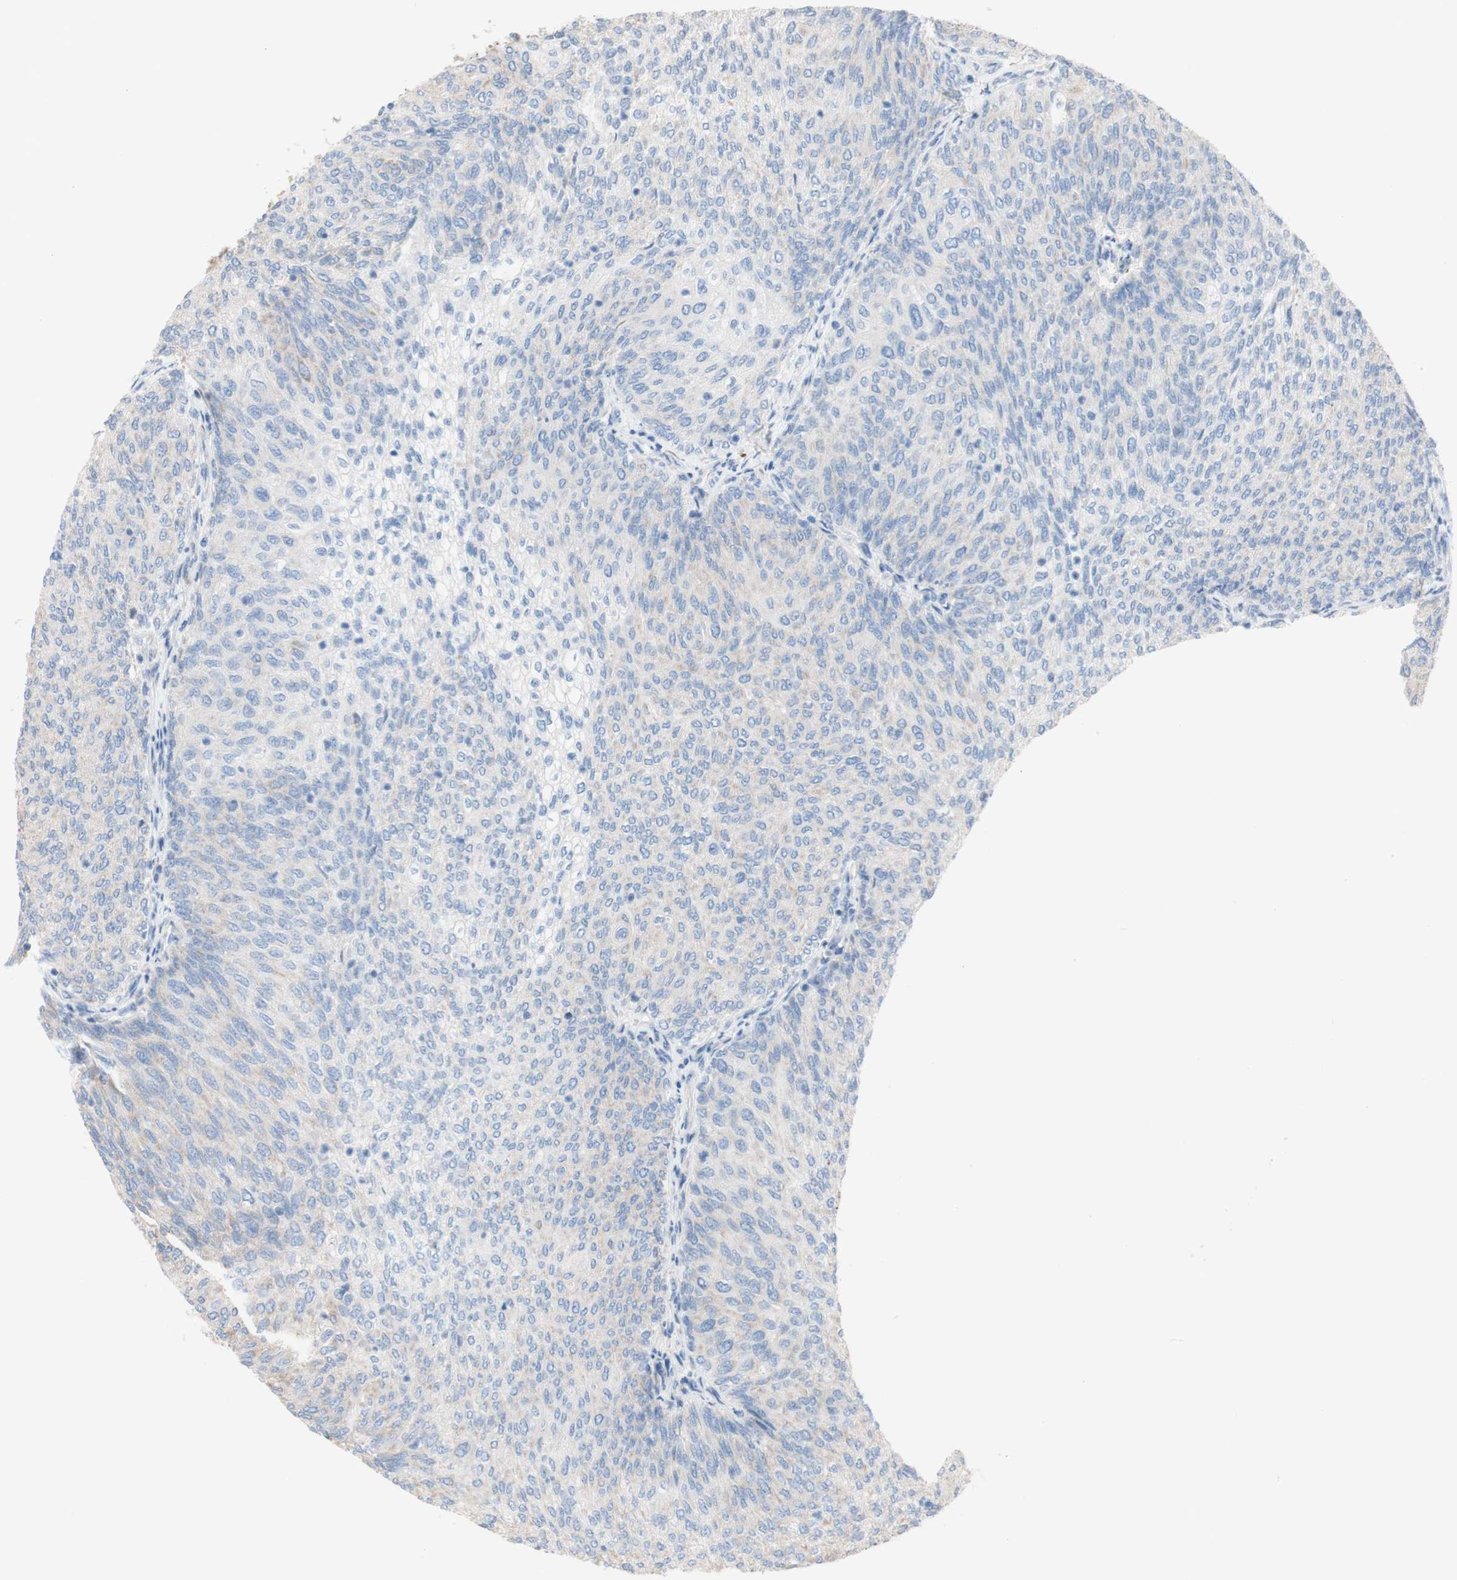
{"staining": {"intensity": "negative", "quantity": "none", "location": "none"}, "tissue": "urothelial cancer", "cell_type": "Tumor cells", "image_type": "cancer", "snomed": [{"axis": "morphology", "description": "Urothelial carcinoma, Low grade"}, {"axis": "topography", "description": "Urinary bladder"}], "caption": "Tumor cells are negative for protein expression in human urothelial carcinoma (low-grade). (DAB IHC with hematoxylin counter stain).", "gene": "AGPAT5", "patient": {"sex": "female", "age": 79}}